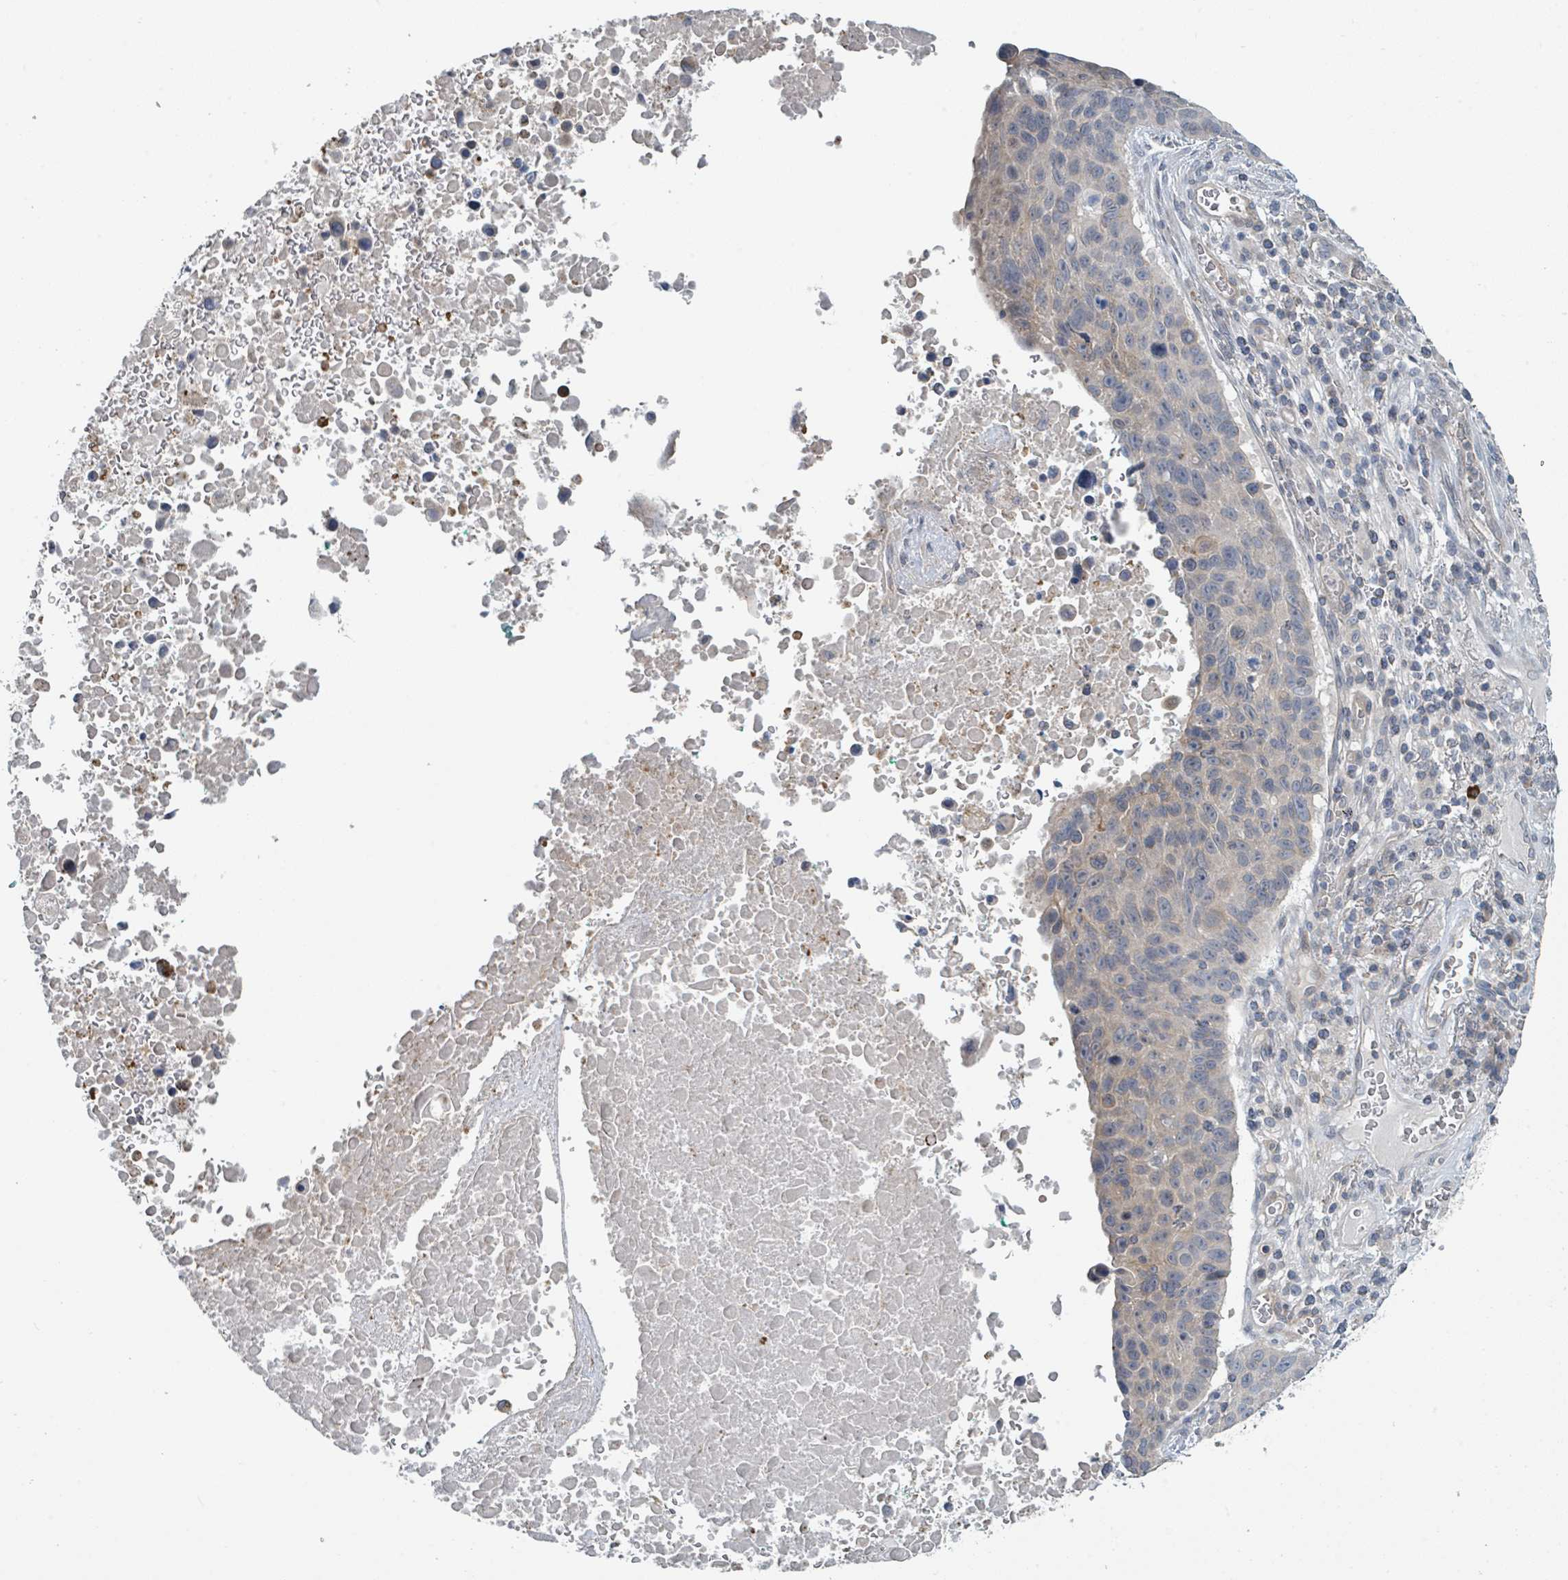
{"staining": {"intensity": "negative", "quantity": "none", "location": "none"}, "tissue": "lung cancer", "cell_type": "Tumor cells", "image_type": "cancer", "snomed": [{"axis": "morphology", "description": "Squamous cell carcinoma, NOS"}, {"axis": "topography", "description": "Lung"}], "caption": "The micrograph shows no significant positivity in tumor cells of lung cancer (squamous cell carcinoma).", "gene": "LRRC42", "patient": {"sex": "male", "age": 66}}